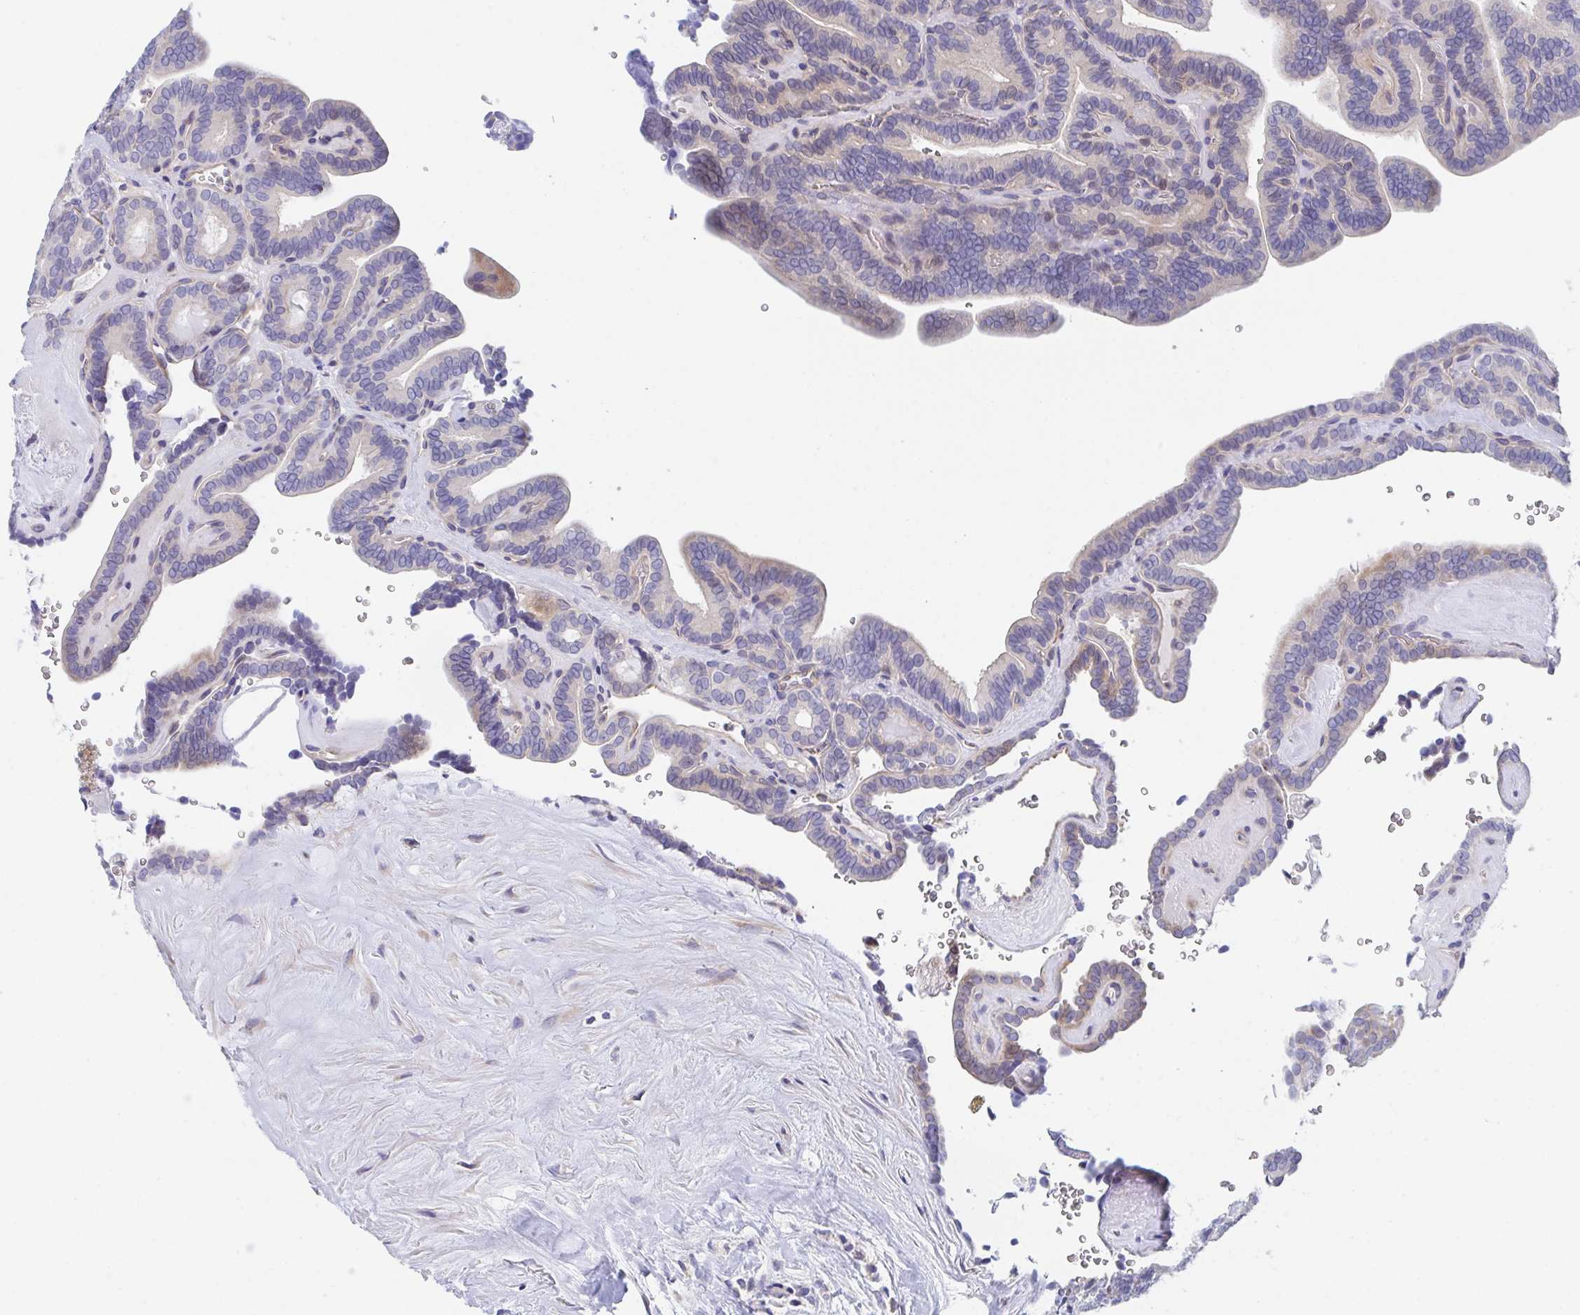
{"staining": {"intensity": "weak", "quantity": "<25%", "location": "cytoplasmic/membranous"}, "tissue": "thyroid cancer", "cell_type": "Tumor cells", "image_type": "cancer", "snomed": [{"axis": "morphology", "description": "Papillary adenocarcinoma, NOS"}, {"axis": "topography", "description": "Thyroid gland"}], "caption": "Photomicrograph shows no significant protein expression in tumor cells of papillary adenocarcinoma (thyroid).", "gene": "P2RX3", "patient": {"sex": "female", "age": 21}}